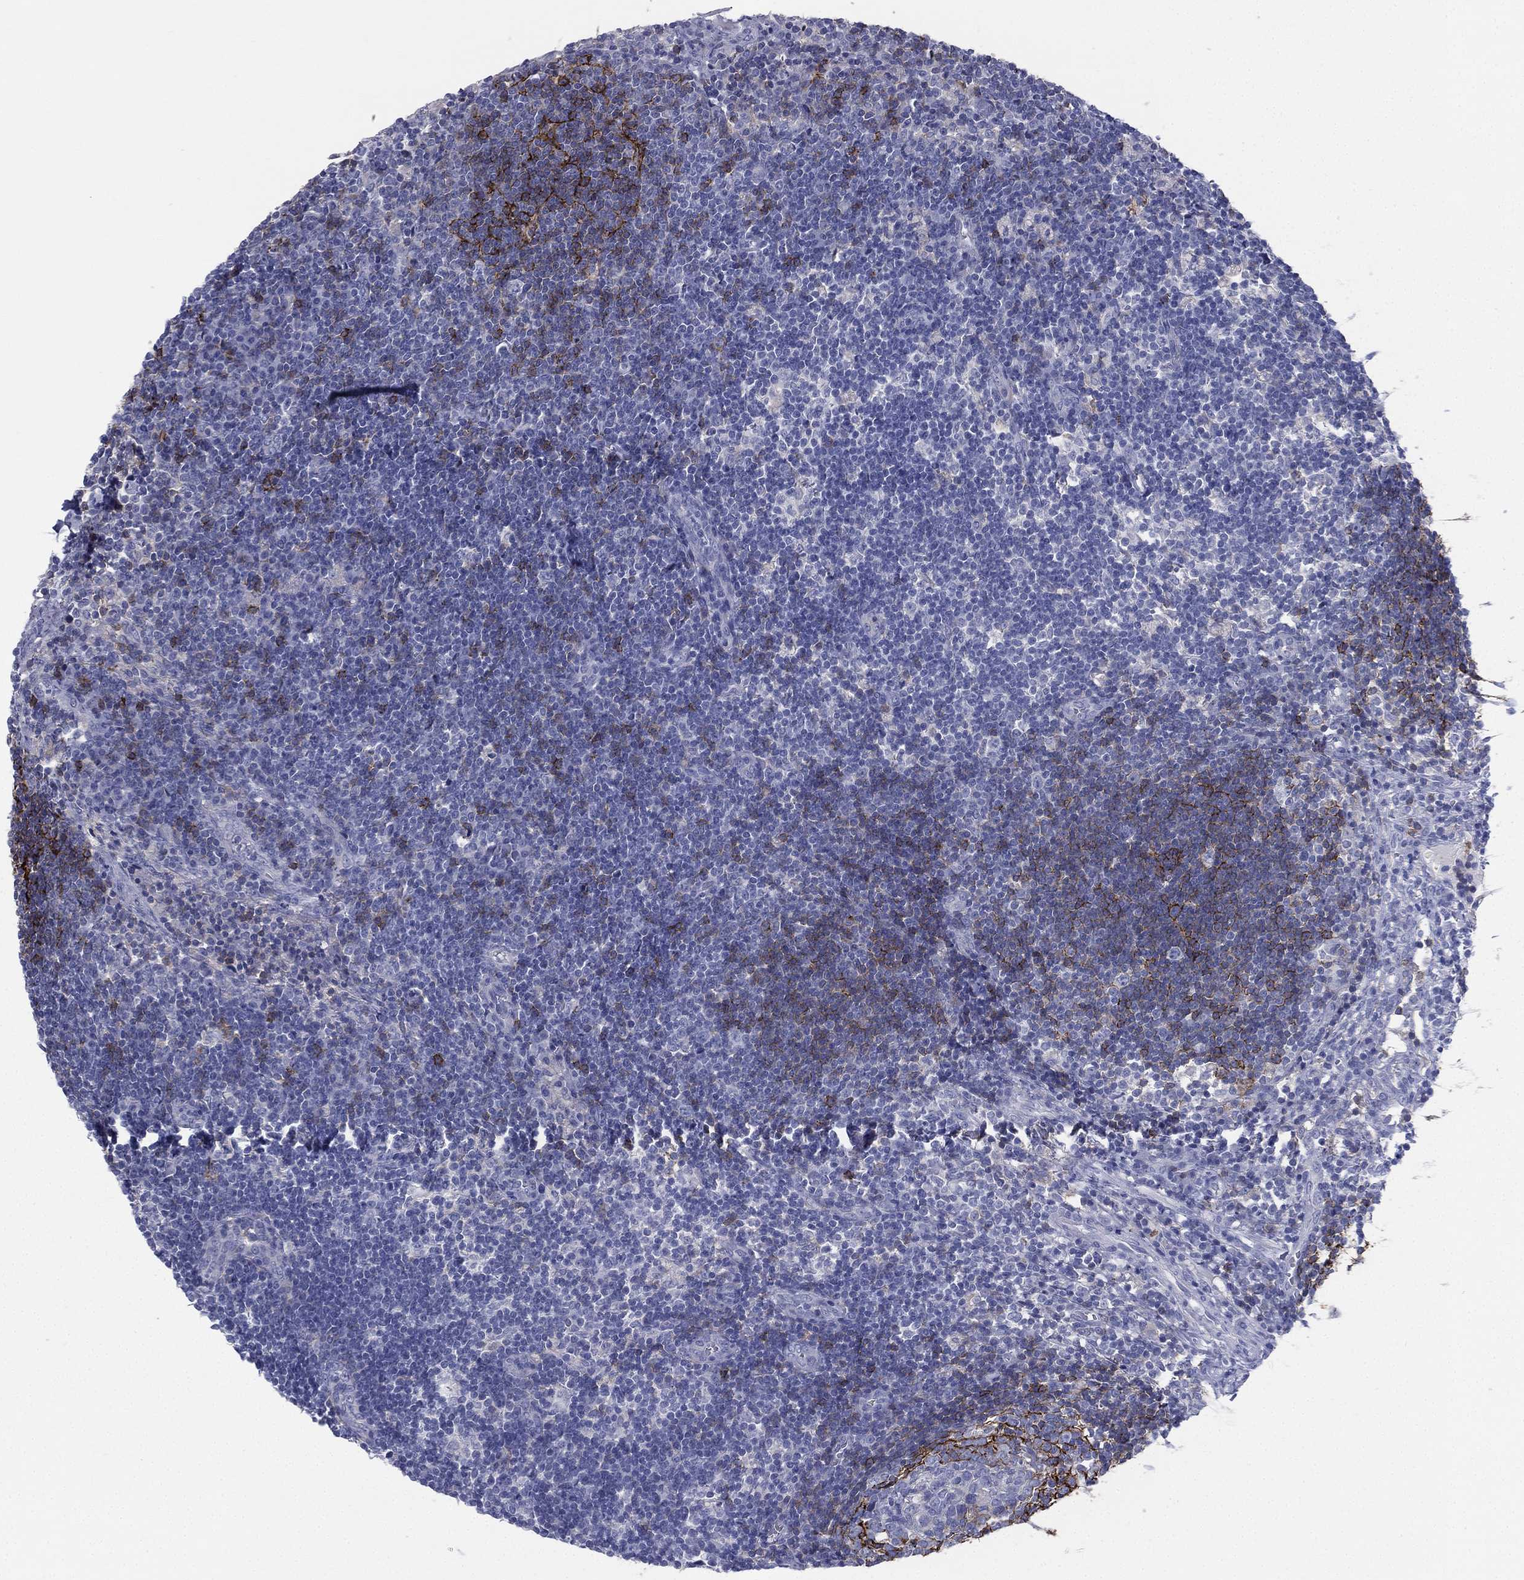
{"staining": {"intensity": "strong", "quantity": "25%-75%", "location": "cytoplasmic/membranous"}, "tissue": "lymph node", "cell_type": "Germinal center cells", "image_type": "normal", "snomed": [{"axis": "morphology", "description": "Normal tissue, NOS"}, {"axis": "morphology", "description": "Adenocarcinoma, NOS"}, {"axis": "topography", "description": "Lymph node"}, {"axis": "topography", "description": "Pancreas"}], "caption": "A photomicrograph of human lymph node stained for a protein exhibits strong cytoplasmic/membranous brown staining in germinal center cells. The staining is performed using DAB (3,3'-diaminobenzidine) brown chromogen to label protein expression. The nuclei are counter-stained blue using hematoxylin.", "gene": "FCER2", "patient": {"sex": "female", "age": 58}}